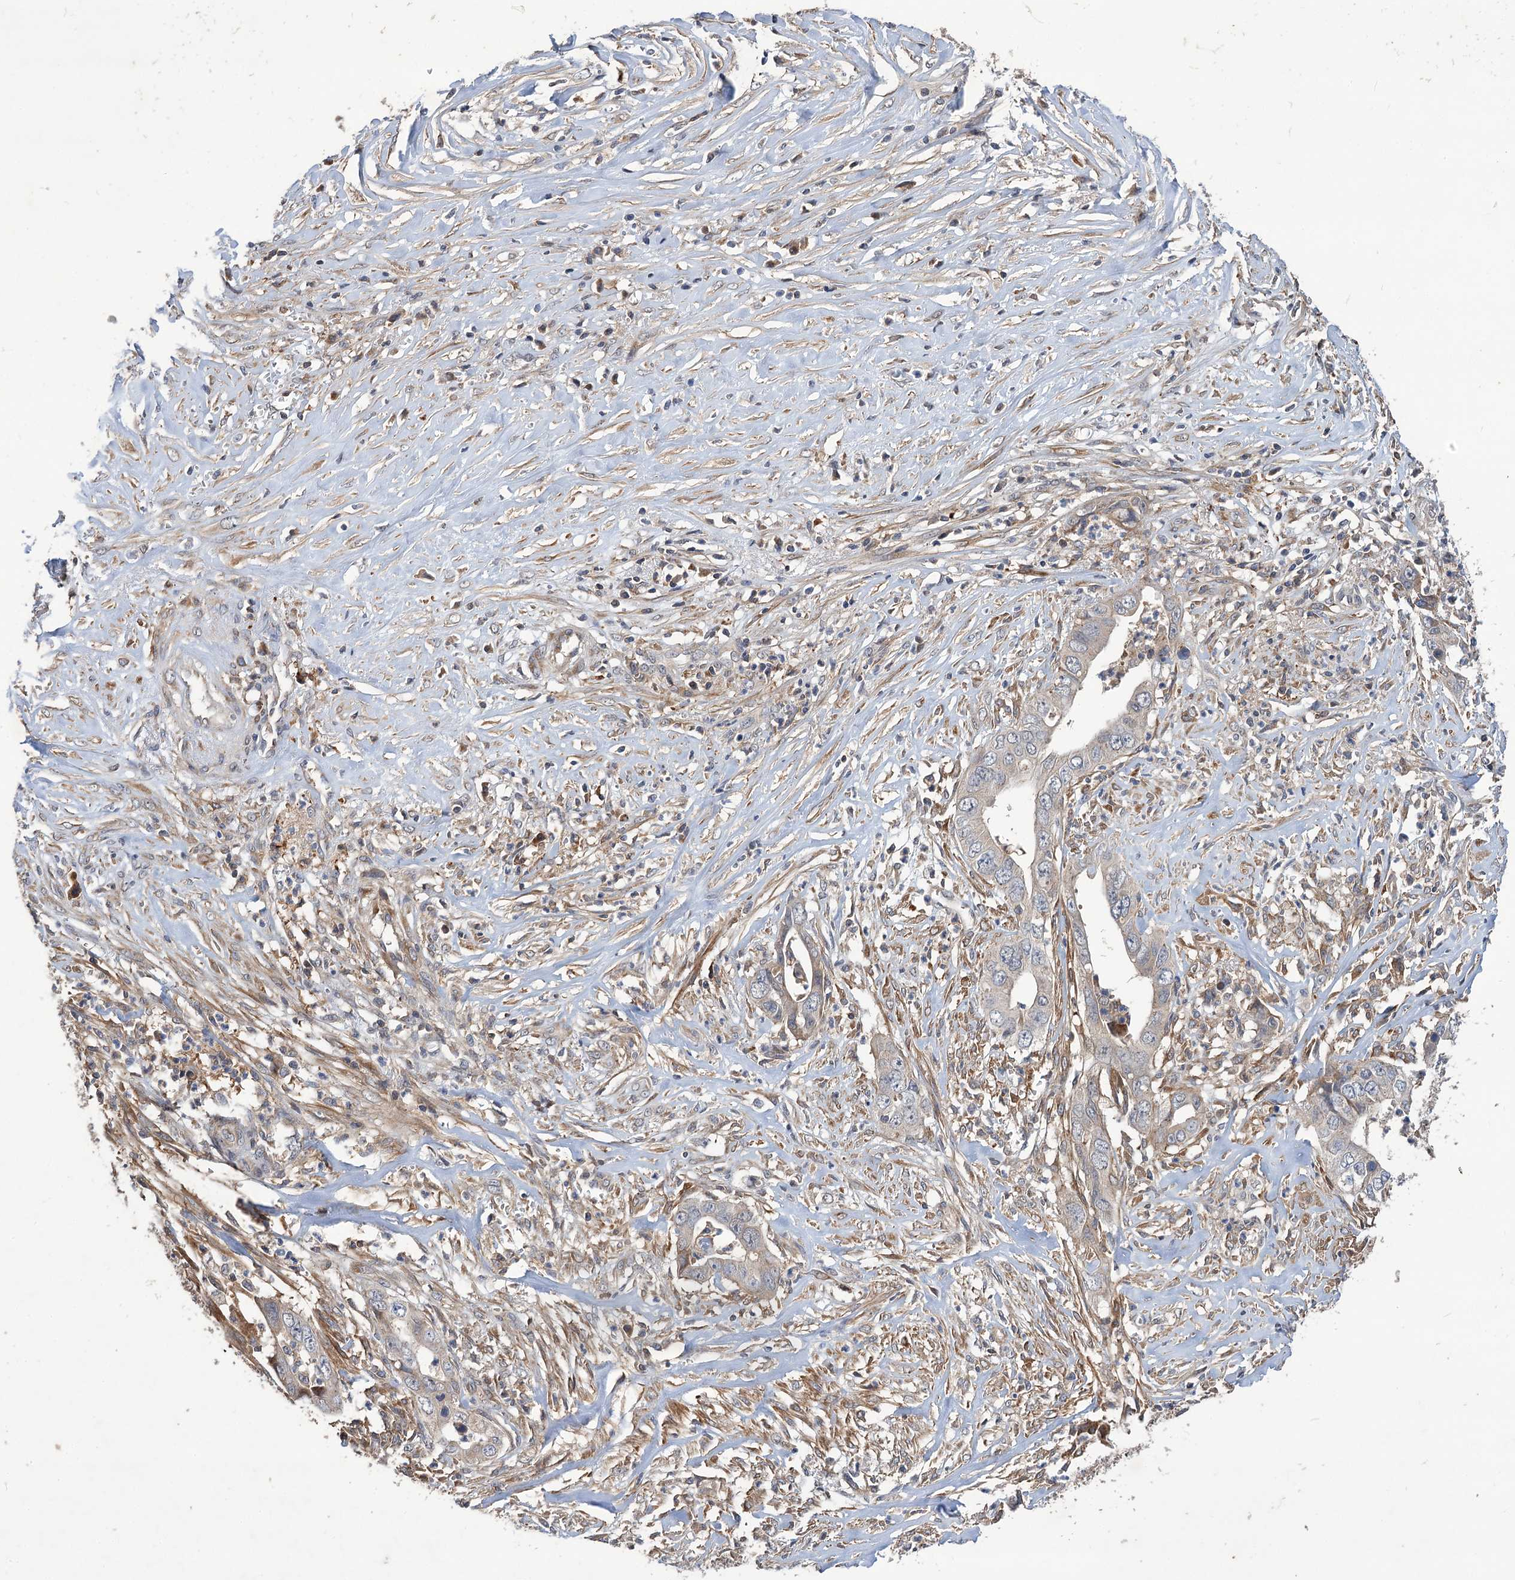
{"staining": {"intensity": "negative", "quantity": "none", "location": "none"}, "tissue": "liver cancer", "cell_type": "Tumor cells", "image_type": "cancer", "snomed": [{"axis": "morphology", "description": "Cholangiocarcinoma"}, {"axis": "topography", "description": "Liver"}], "caption": "Histopathology image shows no significant protein positivity in tumor cells of liver cholangiocarcinoma.", "gene": "FBXW8", "patient": {"sex": "female", "age": 79}}